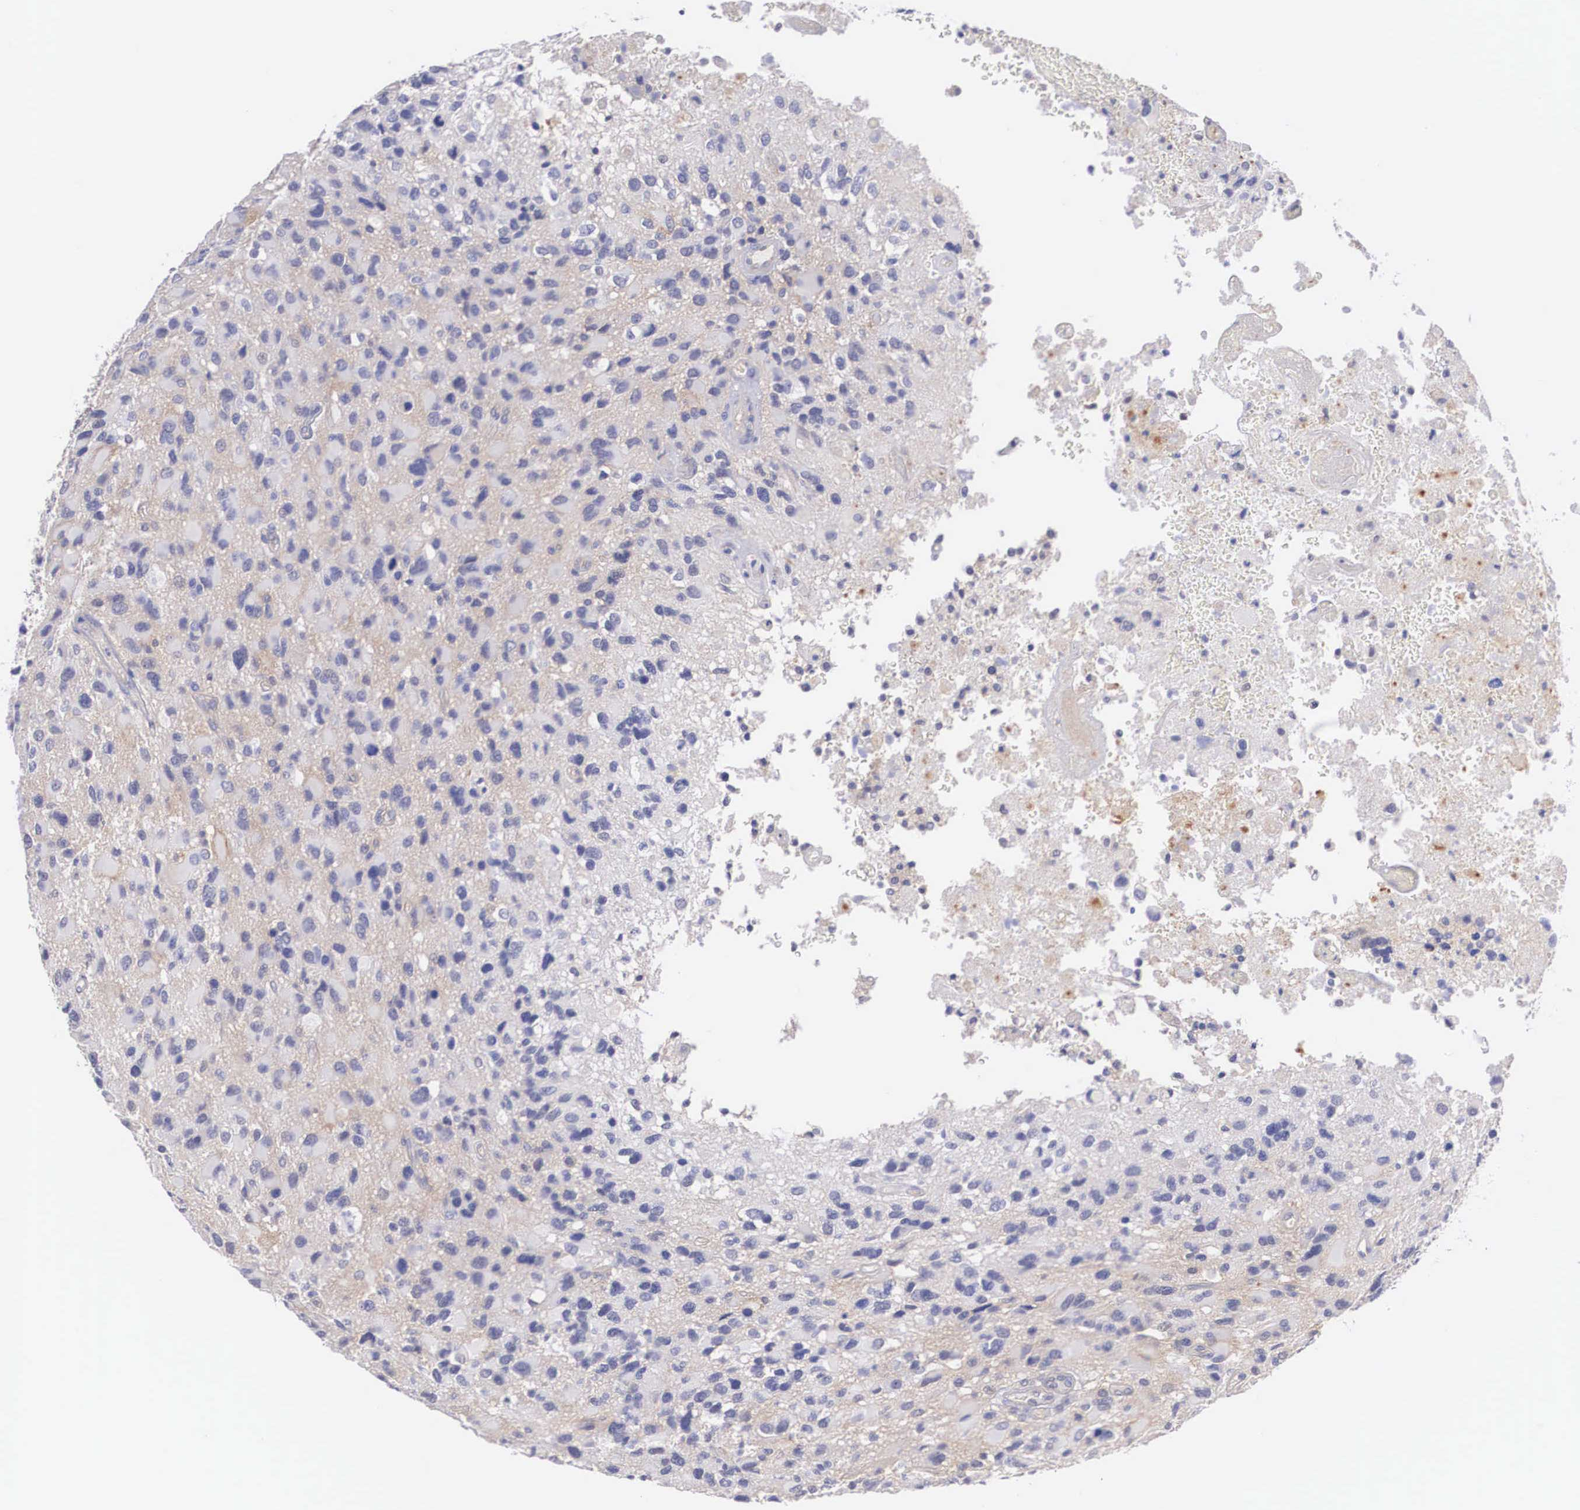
{"staining": {"intensity": "negative", "quantity": "none", "location": "none"}, "tissue": "glioma", "cell_type": "Tumor cells", "image_type": "cancer", "snomed": [{"axis": "morphology", "description": "Glioma, malignant, High grade"}, {"axis": "topography", "description": "Brain"}], "caption": "This micrograph is of glioma stained with IHC to label a protein in brown with the nuclei are counter-stained blue. There is no positivity in tumor cells.", "gene": "NR4A2", "patient": {"sex": "male", "age": 69}}